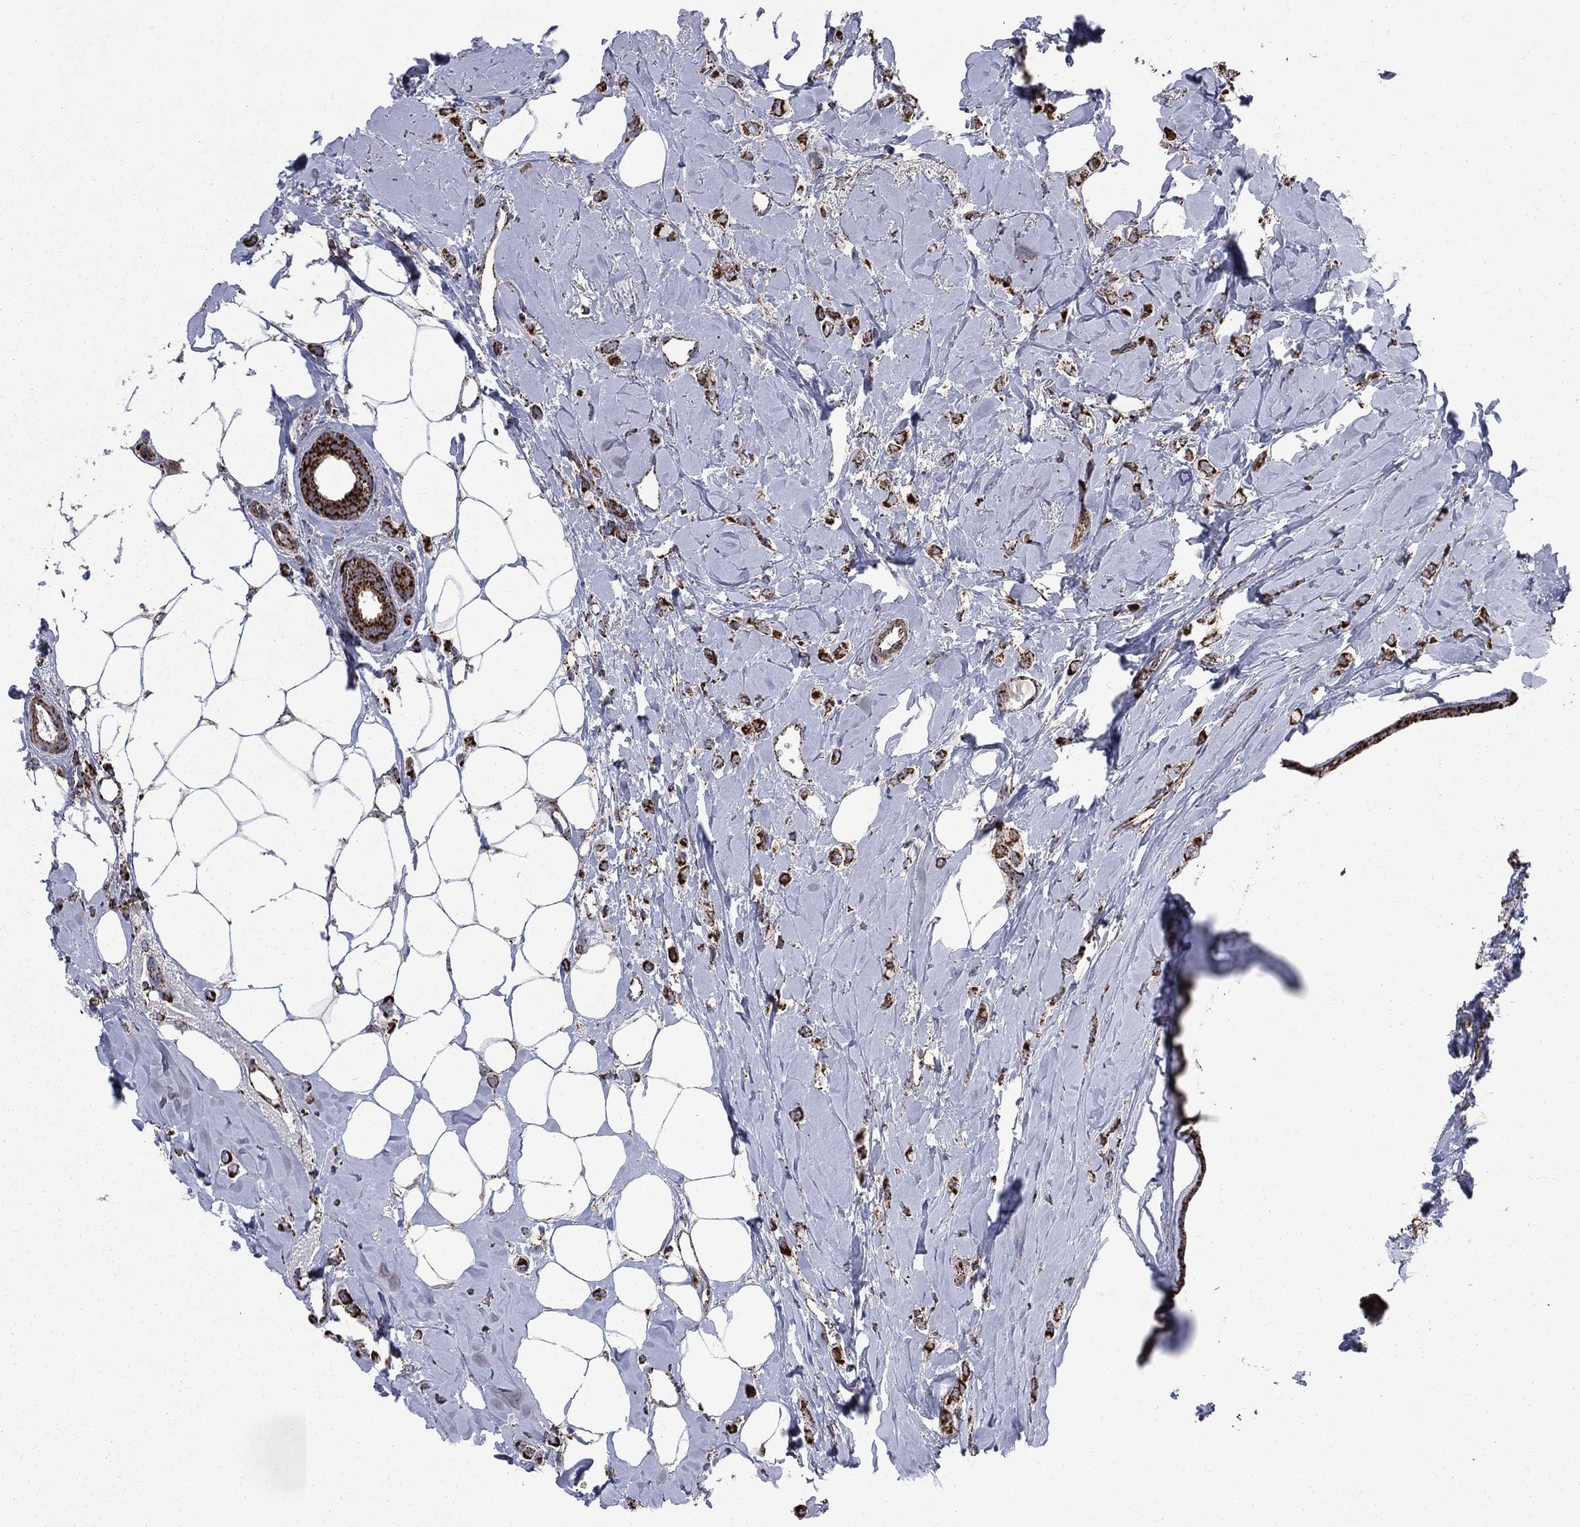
{"staining": {"intensity": "strong", "quantity": ">75%", "location": "cytoplasmic/membranous"}, "tissue": "breast cancer", "cell_type": "Tumor cells", "image_type": "cancer", "snomed": [{"axis": "morphology", "description": "Lobular carcinoma"}, {"axis": "topography", "description": "Breast"}], "caption": "Protein staining reveals strong cytoplasmic/membranous positivity in approximately >75% of tumor cells in breast lobular carcinoma. The staining was performed using DAB (3,3'-diaminobenzidine) to visualize the protein expression in brown, while the nuclei were stained in blue with hematoxylin (Magnification: 20x).", "gene": "GOT2", "patient": {"sex": "female", "age": 66}}